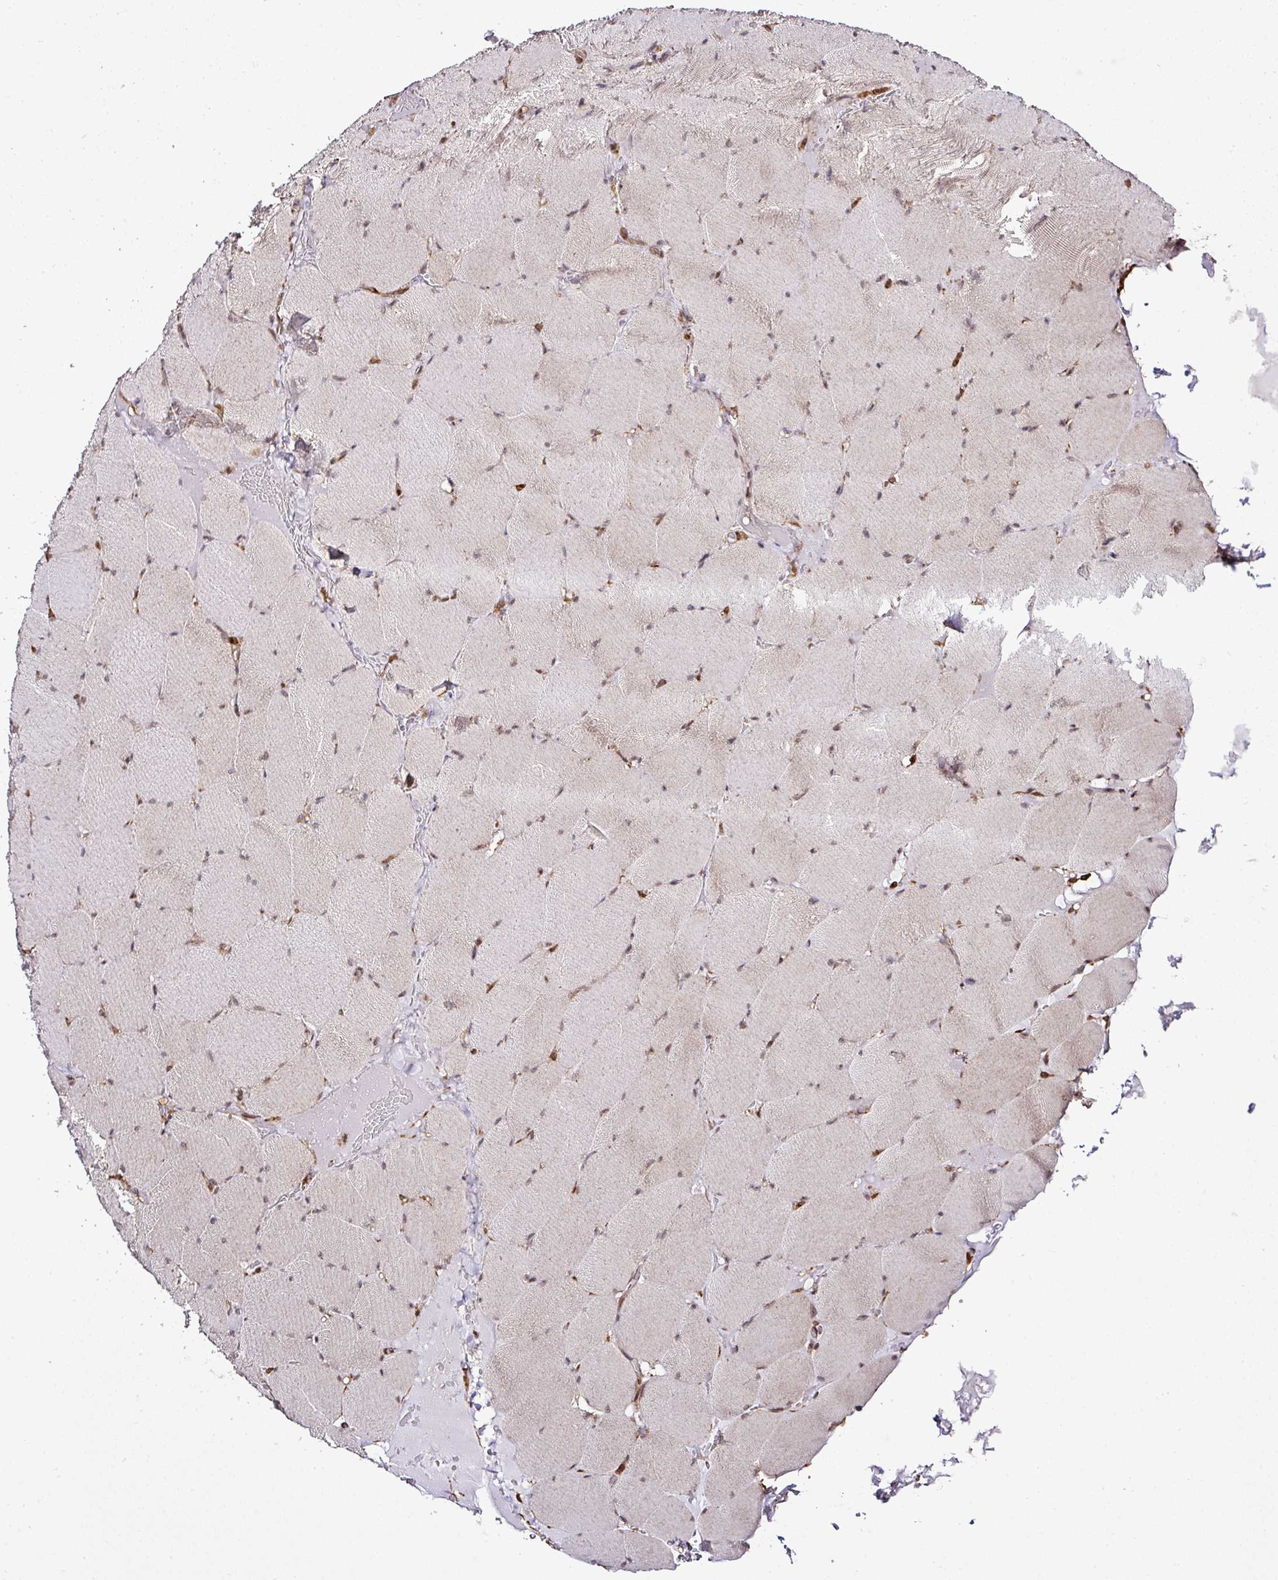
{"staining": {"intensity": "weak", "quantity": "<25%", "location": "cytoplasmic/membranous,nuclear"}, "tissue": "skeletal muscle", "cell_type": "Myocytes", "image_type": "normal", "snomed": [{"axis": "morphology", "description": "Normal tissue, NOS"}, {"axis": "topography", "description": "Skeletal muscle"}, {"axis": "topography", "description": "Head-Neck"}], "caption": "IHC micrograph of normal human skeletal muscle stained for a protein (brown), which exhibits no expression in myocytes.", "gene": "FAM153A", "patient": {"sex": "male", "age": 66}}